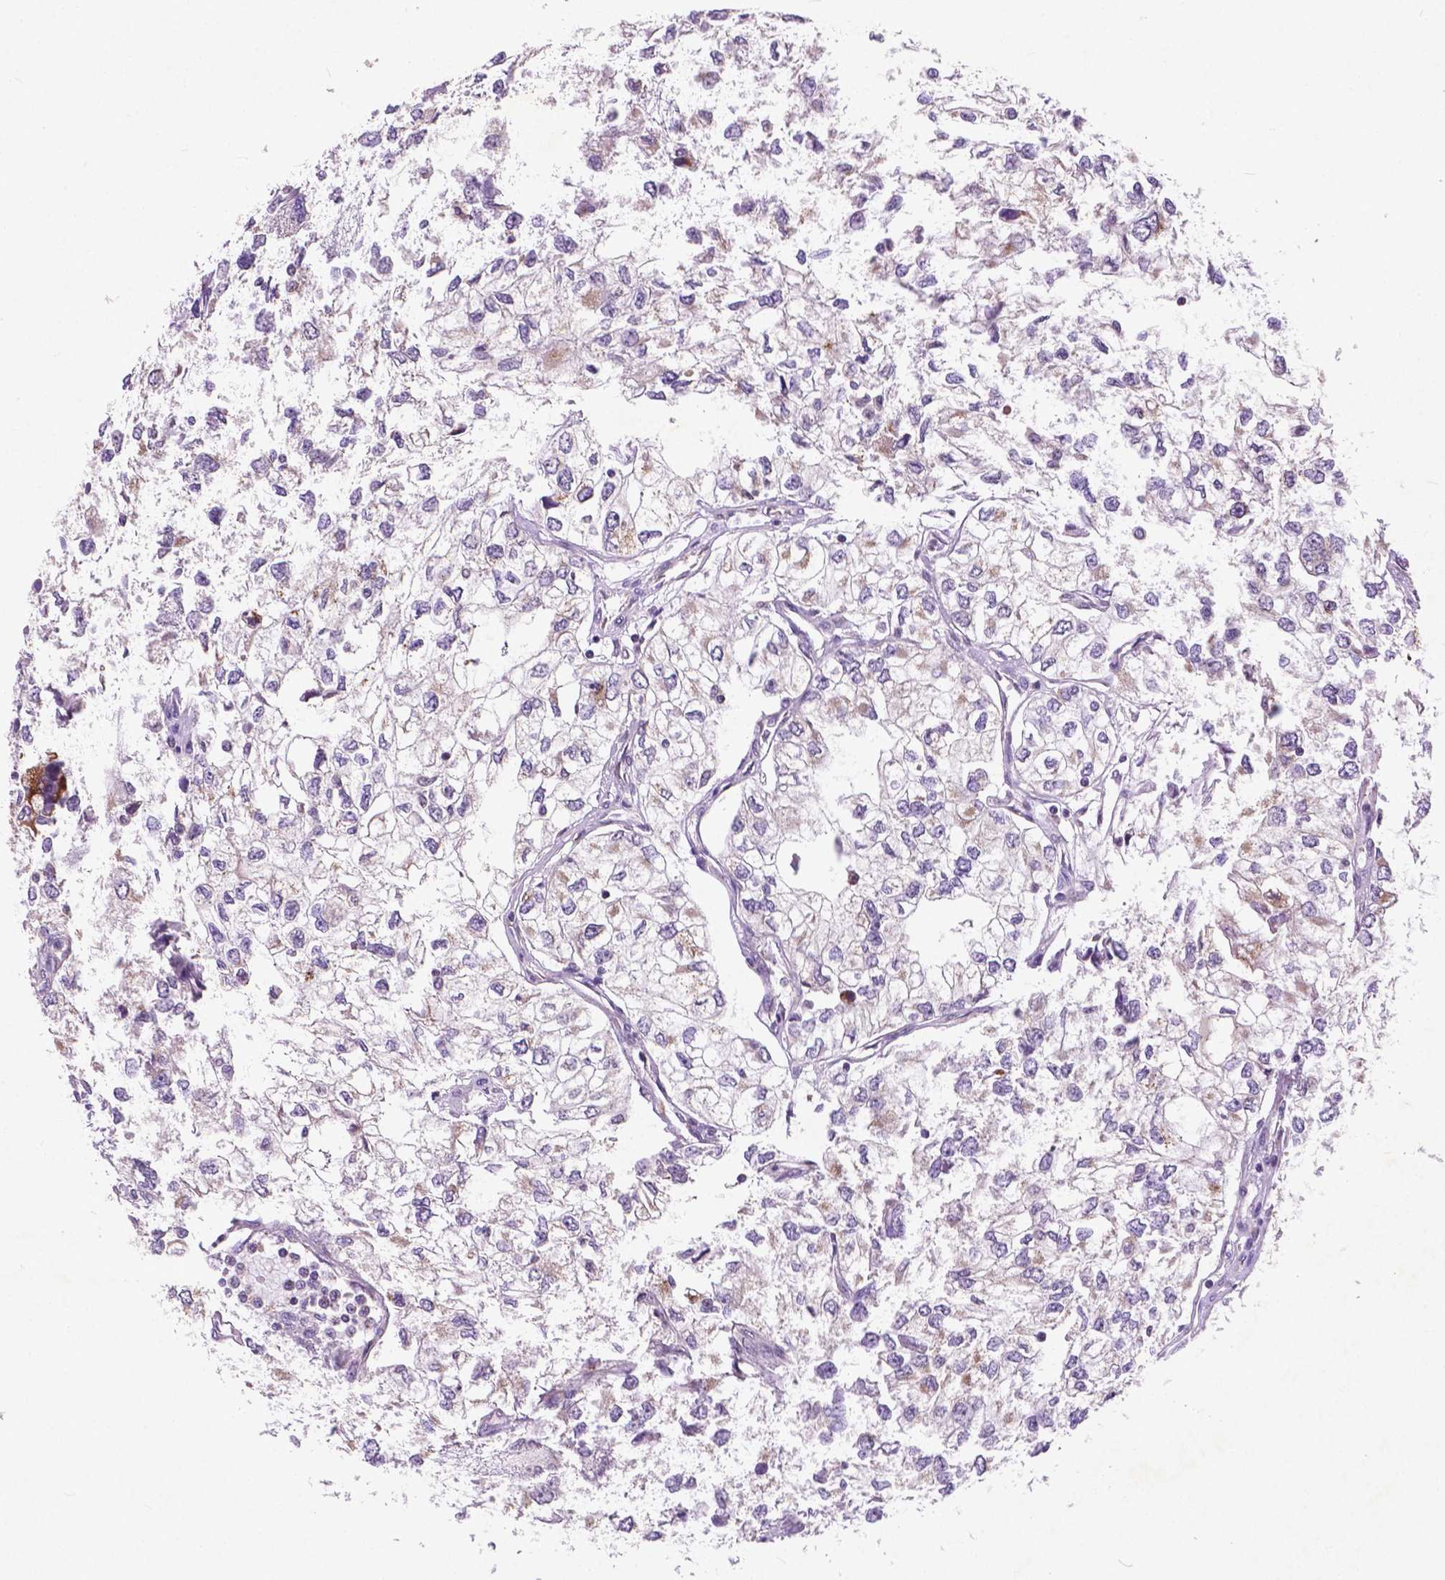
{"staining": {"intensity": "negative", "quantity": "none", "location": "none"}, "tissue": "renal cancer", "cell_type": "Tumor cells", "image_type": "cancer", "snomed": [{"axis": "morphology", "description": "Adenocarcinoma, NOS"}, {"axis": "topography", "description": "Kidney"}], "caption": "IHC photomicrograph of renal cancer (adenocarcinoma) stained for a protein (brown), which exhibits no positivity in tumor cells.", "gene": "ATG4D", "patient": {"sex": "female", "age": 59}}